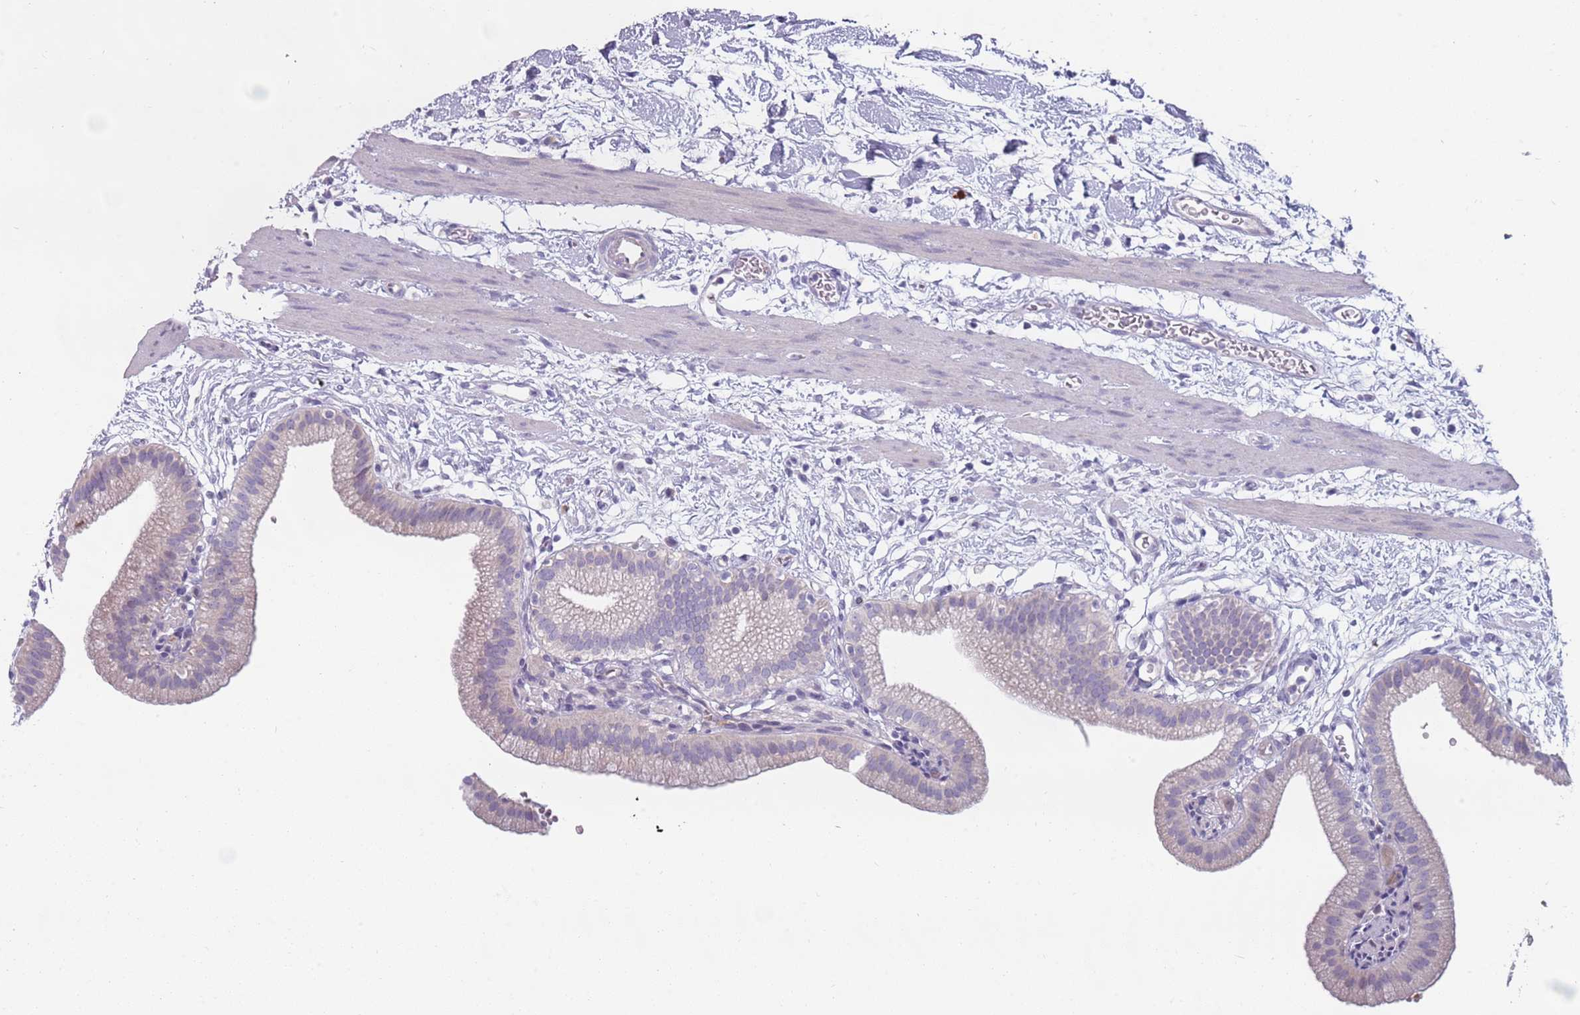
{"staining": {"intensity": "negative", "quantity": "none", "location": "none"}, "tissue": "gallbladder", "cell_type": "Glandular cells", "image_type": "normal", "snomed": [{"axis": "morphology", "description": "Normal tissue, NOS"}, {"axis": "topography", "description": "Gallbladder"}], "caption": "A high-resolution photomicrograph shows IHC staining of normal gallbladder, which displays no significant staining in glandular cells.", "gene": "DDX4", "patient": {"sex": "male", "age": 55}}